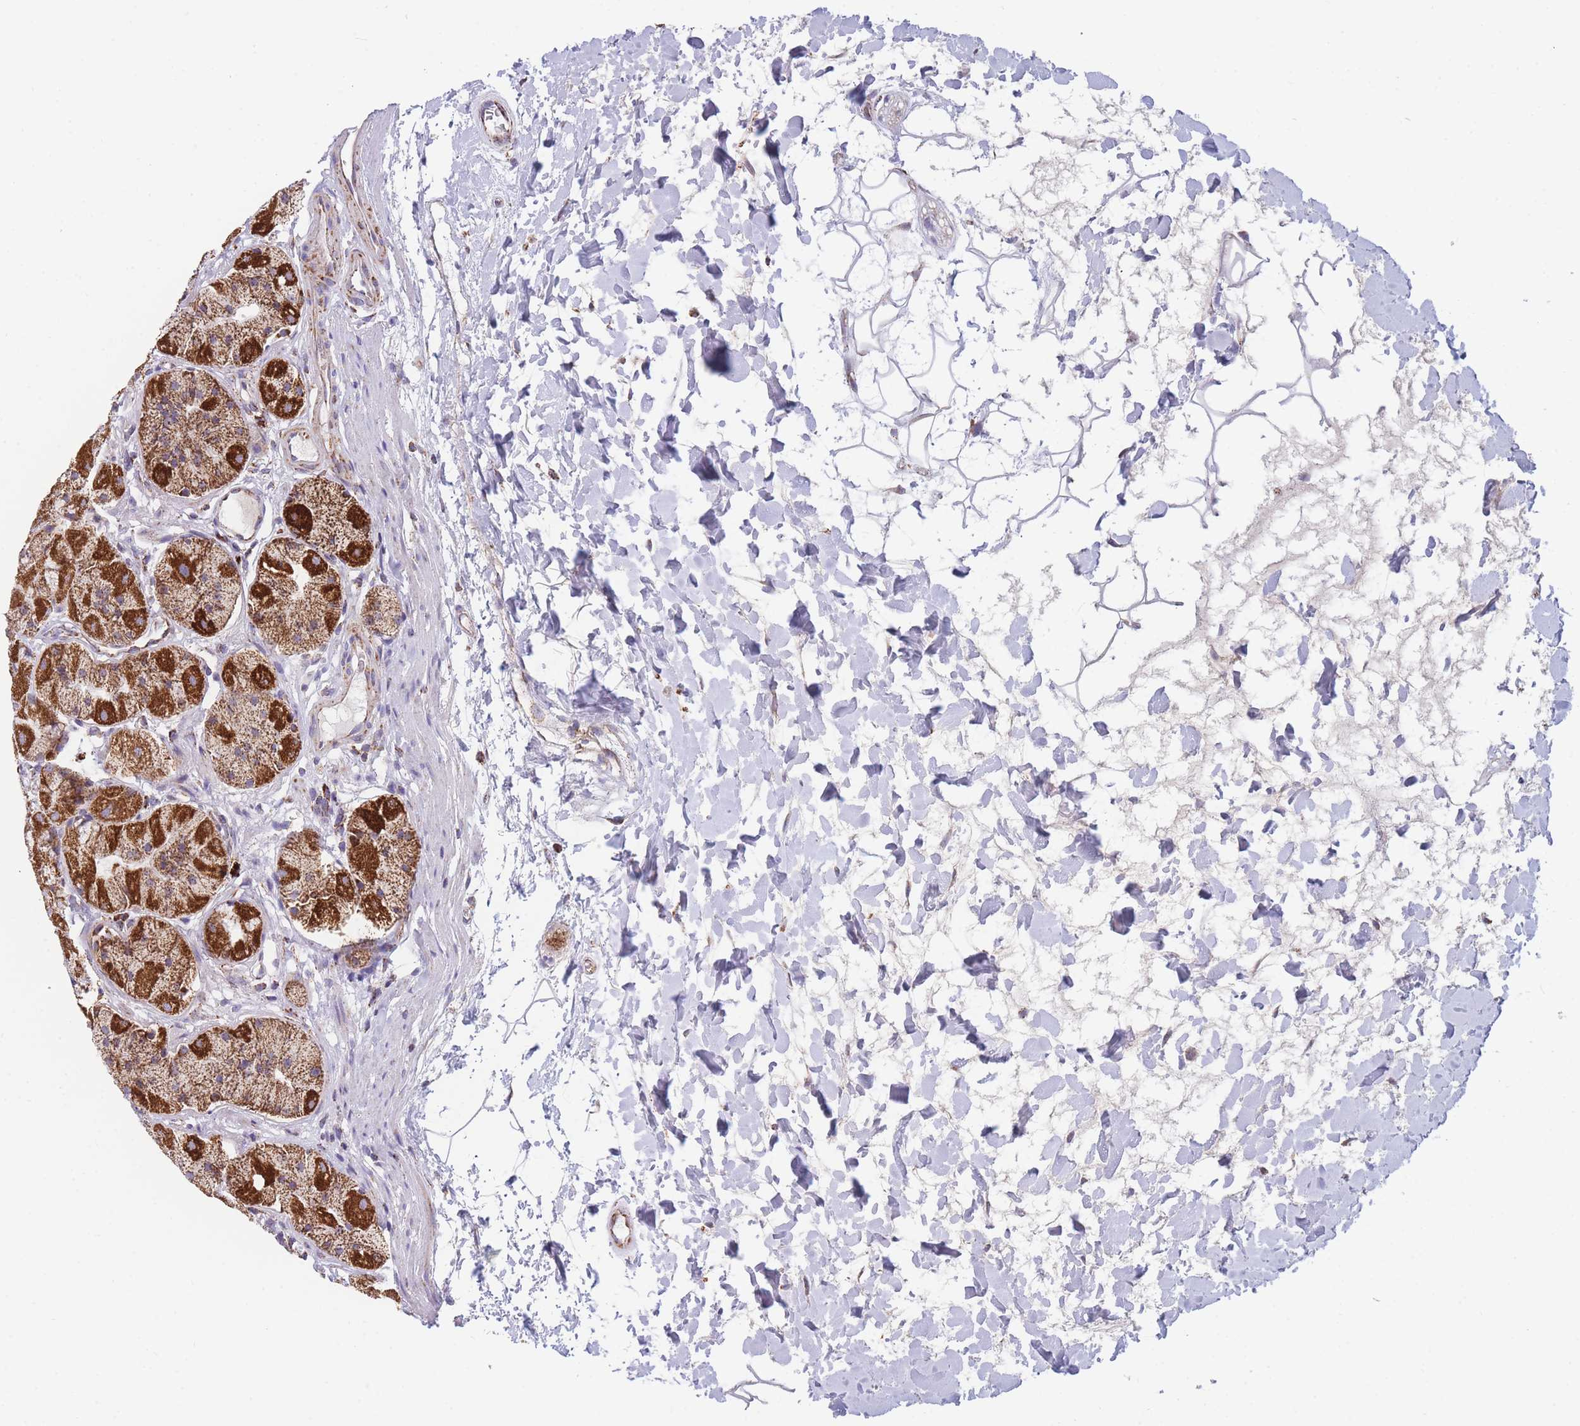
{"staining": {"intensity": "strong", "quantity": ">75%", "location": "cytoplasmic/membranous"}, "tissue": "stomach", "cell_type": "Glandular cells", "image_type": "normal", "snomed": [{"axis": "morphology", "description": "Normal tissue, NOS"}, {"axis": "topography", "description": "Stomach"}], "caption": "Protein expression analysis of normal stomach displays strong cytoplasmic/membranous positivity in about >75% of glandular cells.", "gene": "DDX49", "patient": {"sex": "male", "age": 57}}